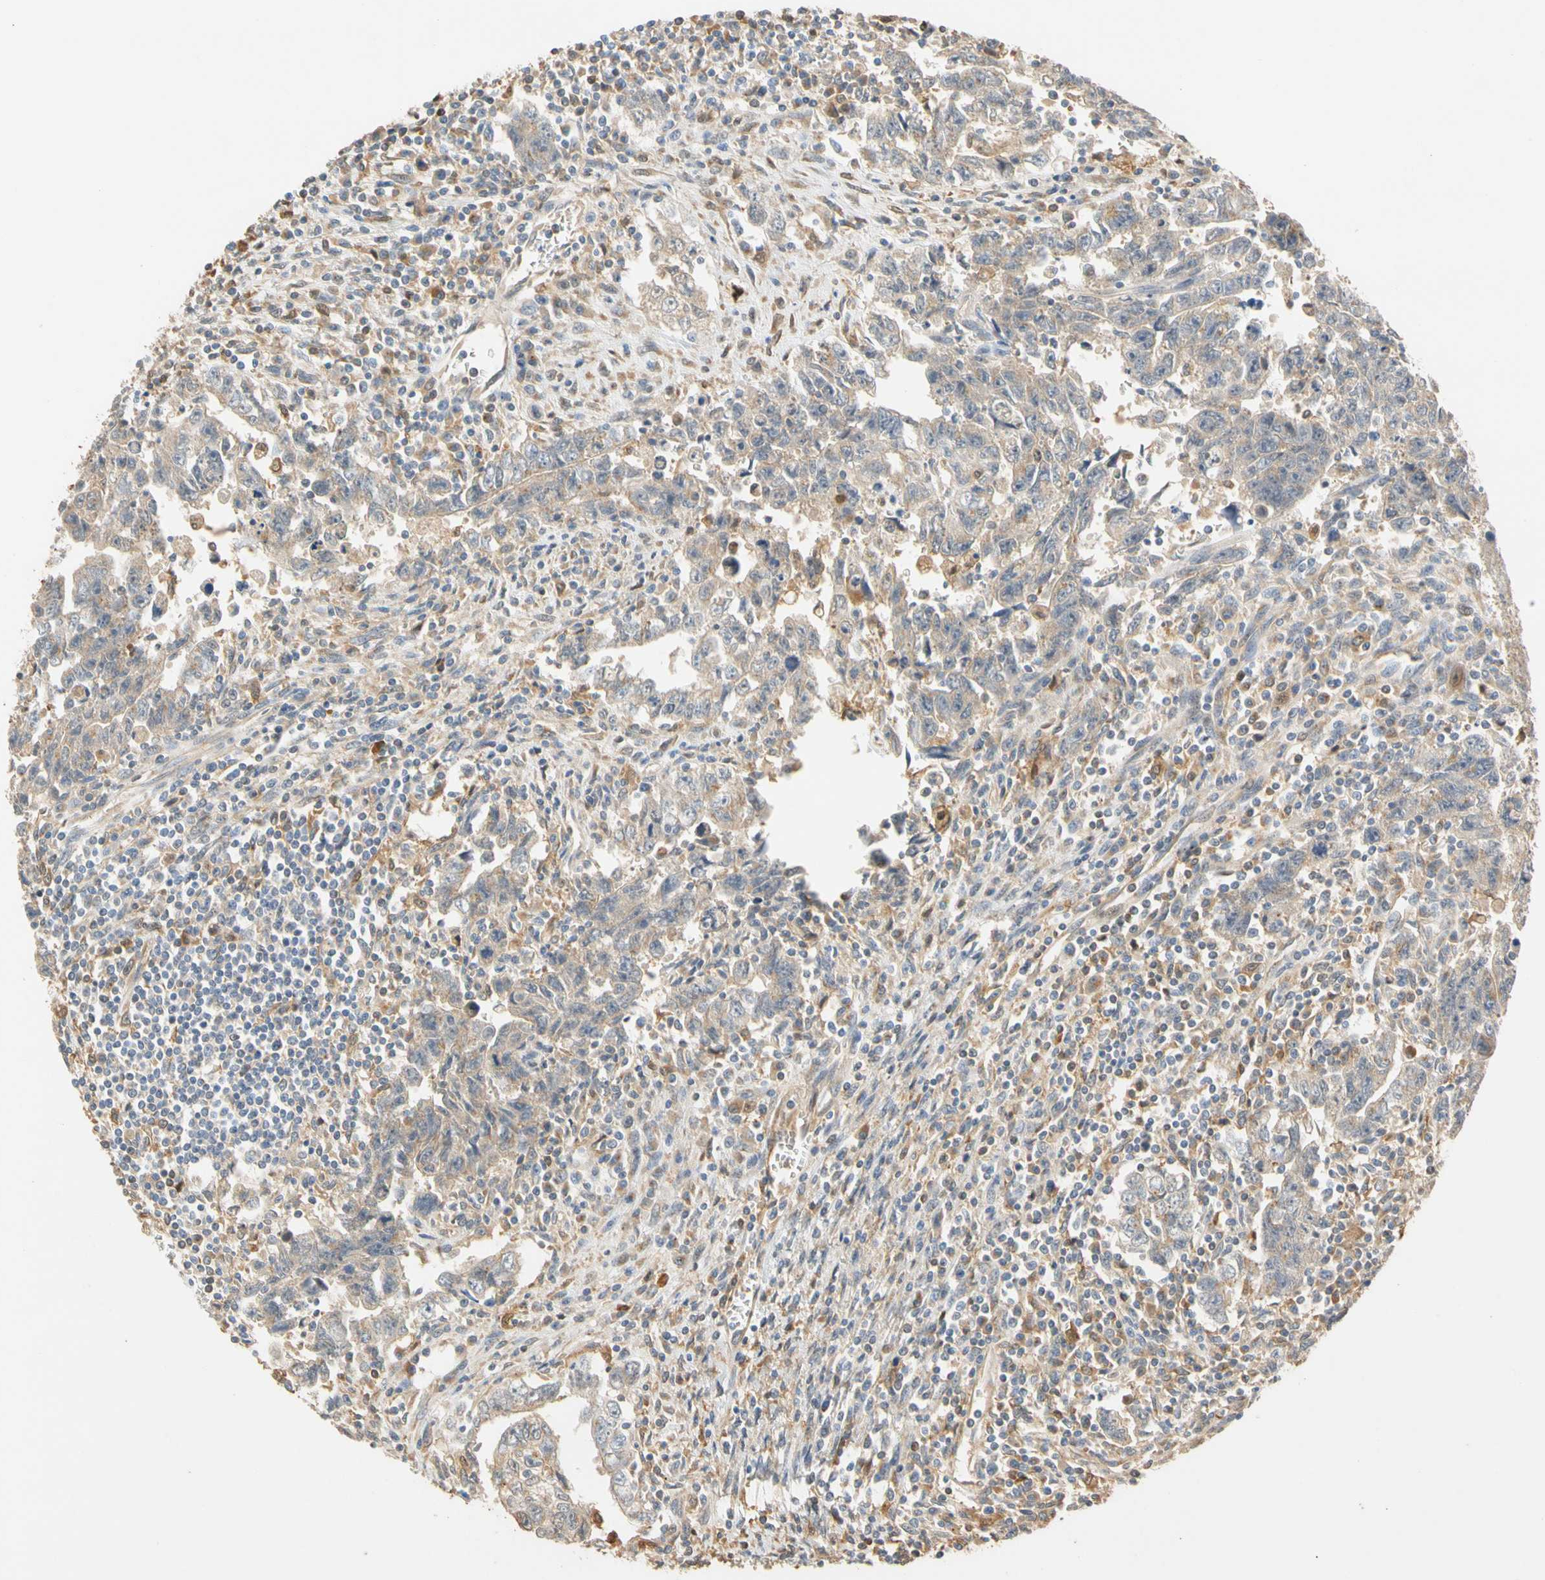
{"staining": {"intensity": "weak", "quantity": "25%-75%", "location": "cytoplasmic/membranous"}, "tissue": "testis cancer", "cell_type": "Tumor cells", "image_type": "cancer", "snomed": [{"axis": "morphology", "description": "Carcinoma, Embryonal, NOS"}, {"axis": "topography", "description": "Testis"}], "caption": "The histopathology image shows staining of testis embryonal carcinoma, revealing weak cytoplasmic/membranous protein expression (brown color) within tumor cells.", "gene": "GPSM2", "patient": {"sex": "male", "age": 28}}